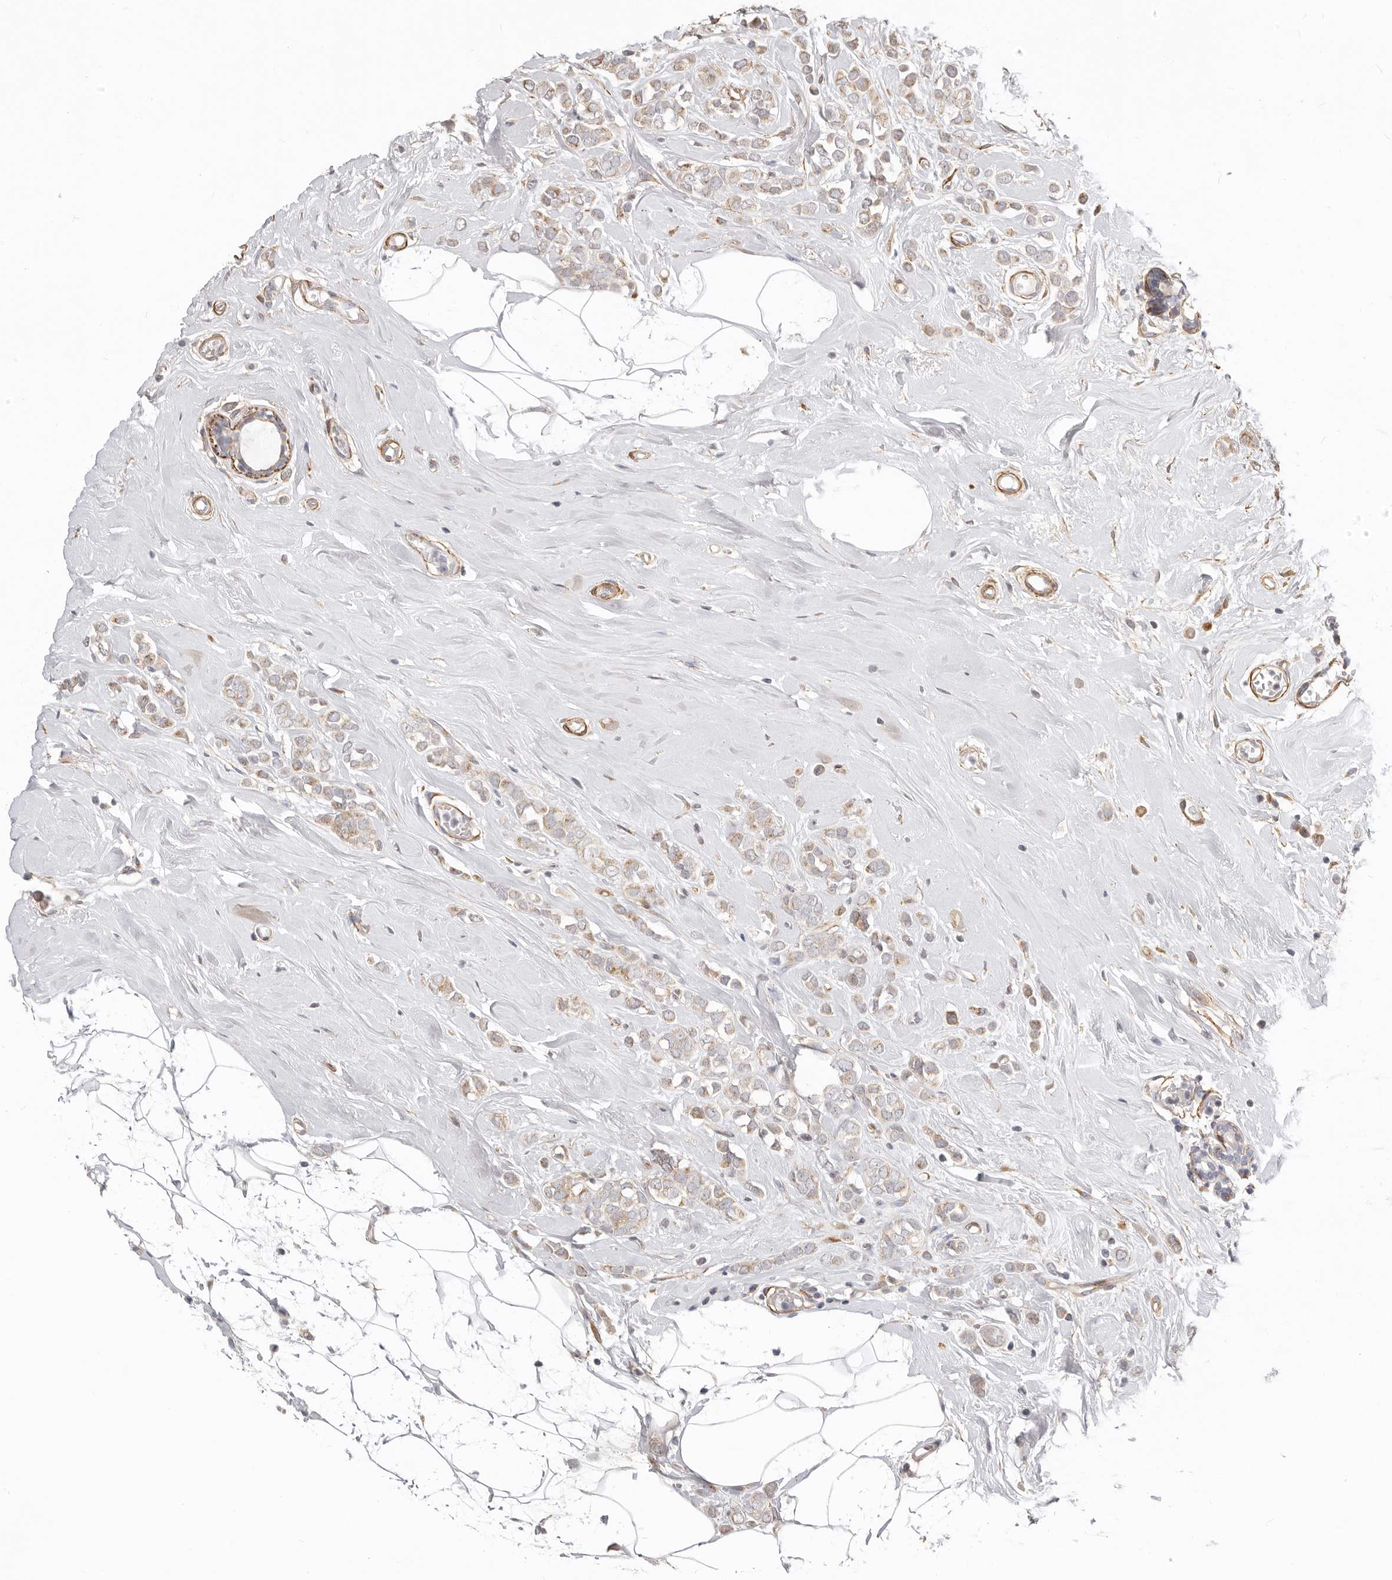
{"staining": {"intensity": "moderate", "quantity": "25%-75%", "location": "cytoplasmic/membranous,nuclear"}, "tissue": "breast cancer", "cell_type": "Tumor cells", "image_type": "cancer", "snomed": [{"axis": "morphology", "description": "Lobular carcinoma"}, {"axis": "topography", "description": "Breast"}], "caption": "Immunohistochemistry (DAB (3,3'-diaminobenzidine)) staining of breast cancer (lobular carcinoma) shows moderate cytoplasmic/membranous and nuclear protein positivity in about 25%-75% of tumor cells.", "gene": "RABAC1", "patient": {"sex": "female", "age": 47}}